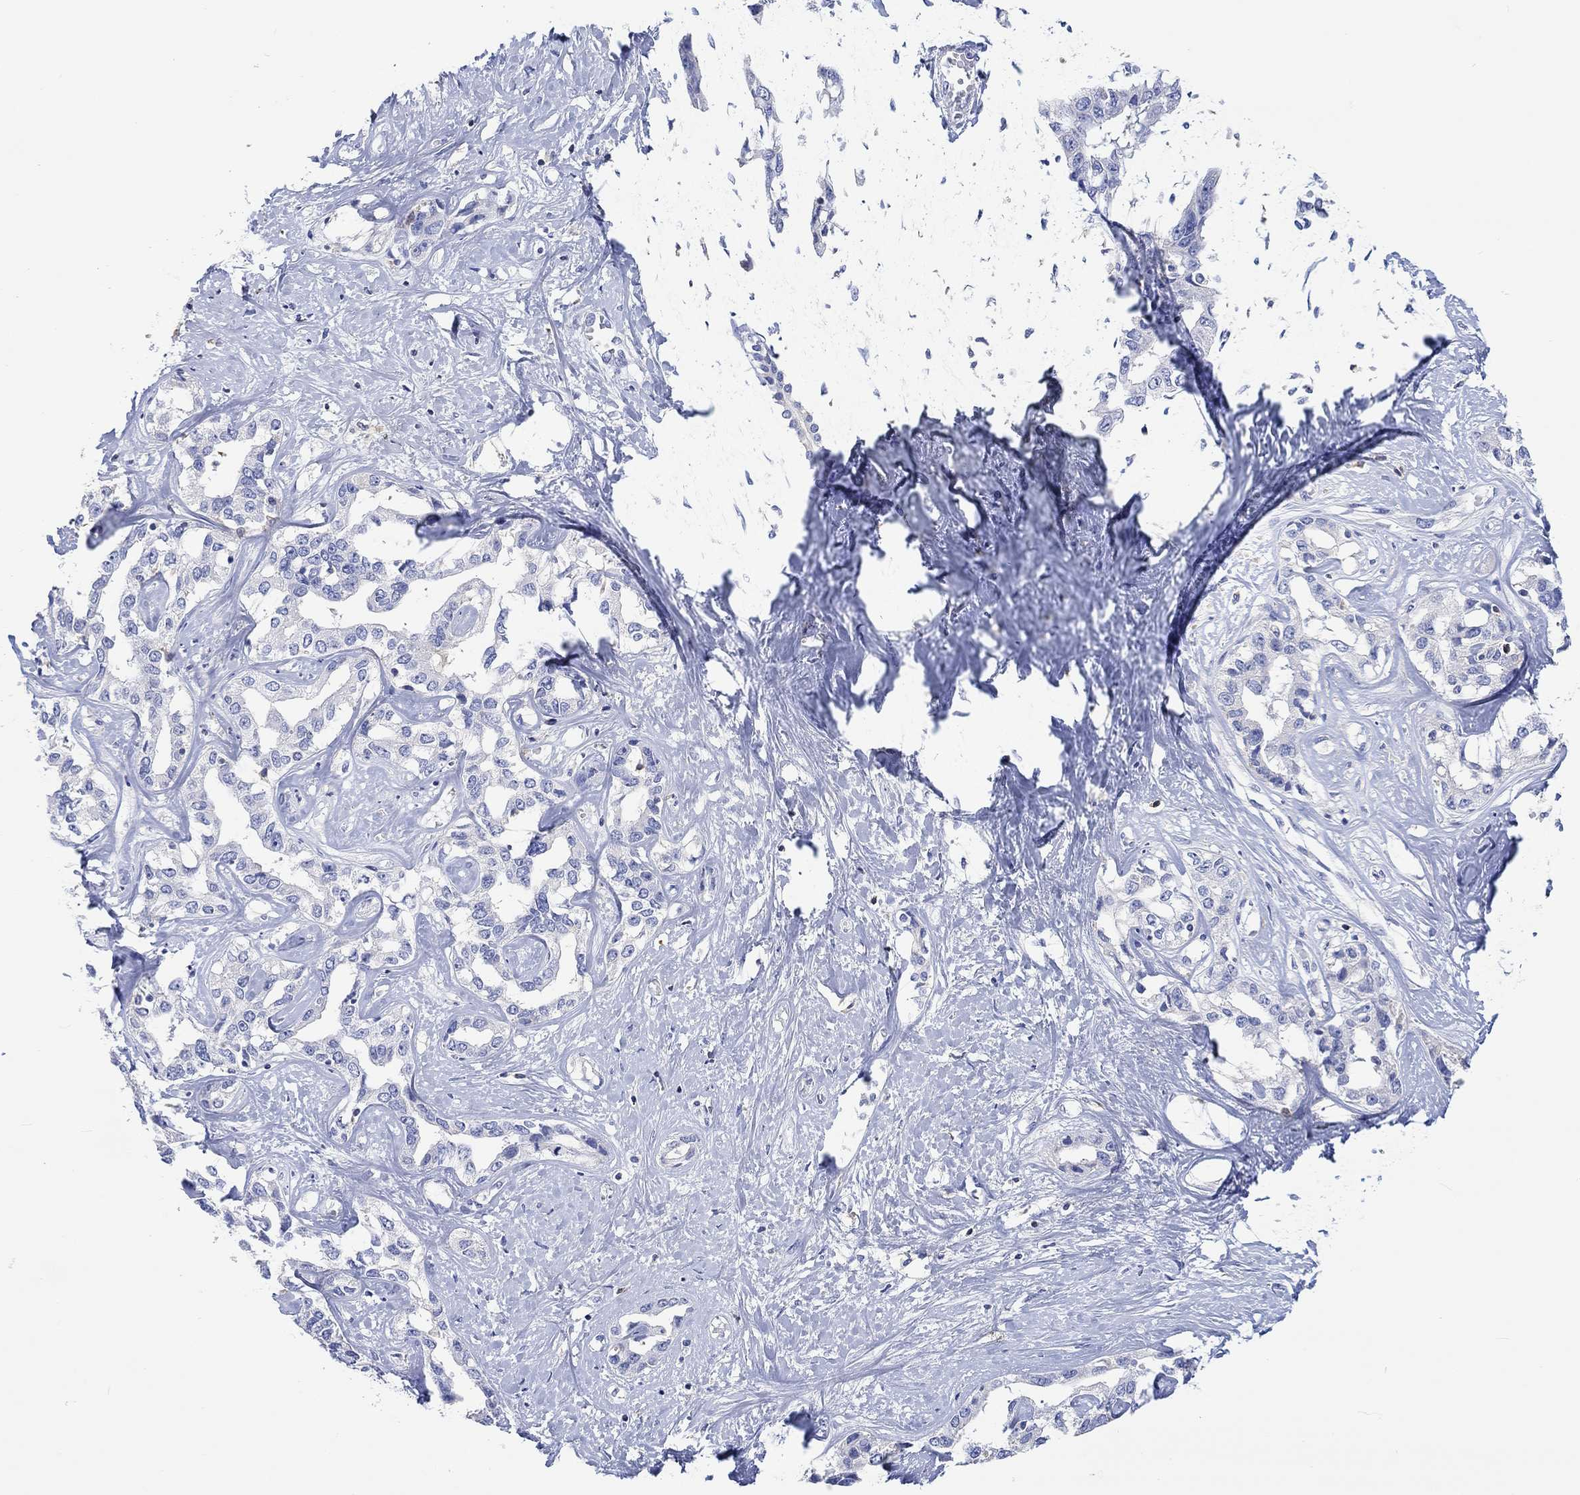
{"staining": {"intensity": "negative", "quantity": "none", "location": "none"}, "tissue": "liver cancer", "cell_type": "Tumor cells", "image_type": "cancer", "snomed": [{"axis": "morphology", "description": "Cholangiocarcinoma"}, {"axis": "topography", "description": "Liver"}], "caption": "The IHC image has no significant positivity in tumor cells of liver cancer (cholangiocarcinoma) tissue.", "gene": "GCM1", "patient": {"sex": "male", "age": 59}}